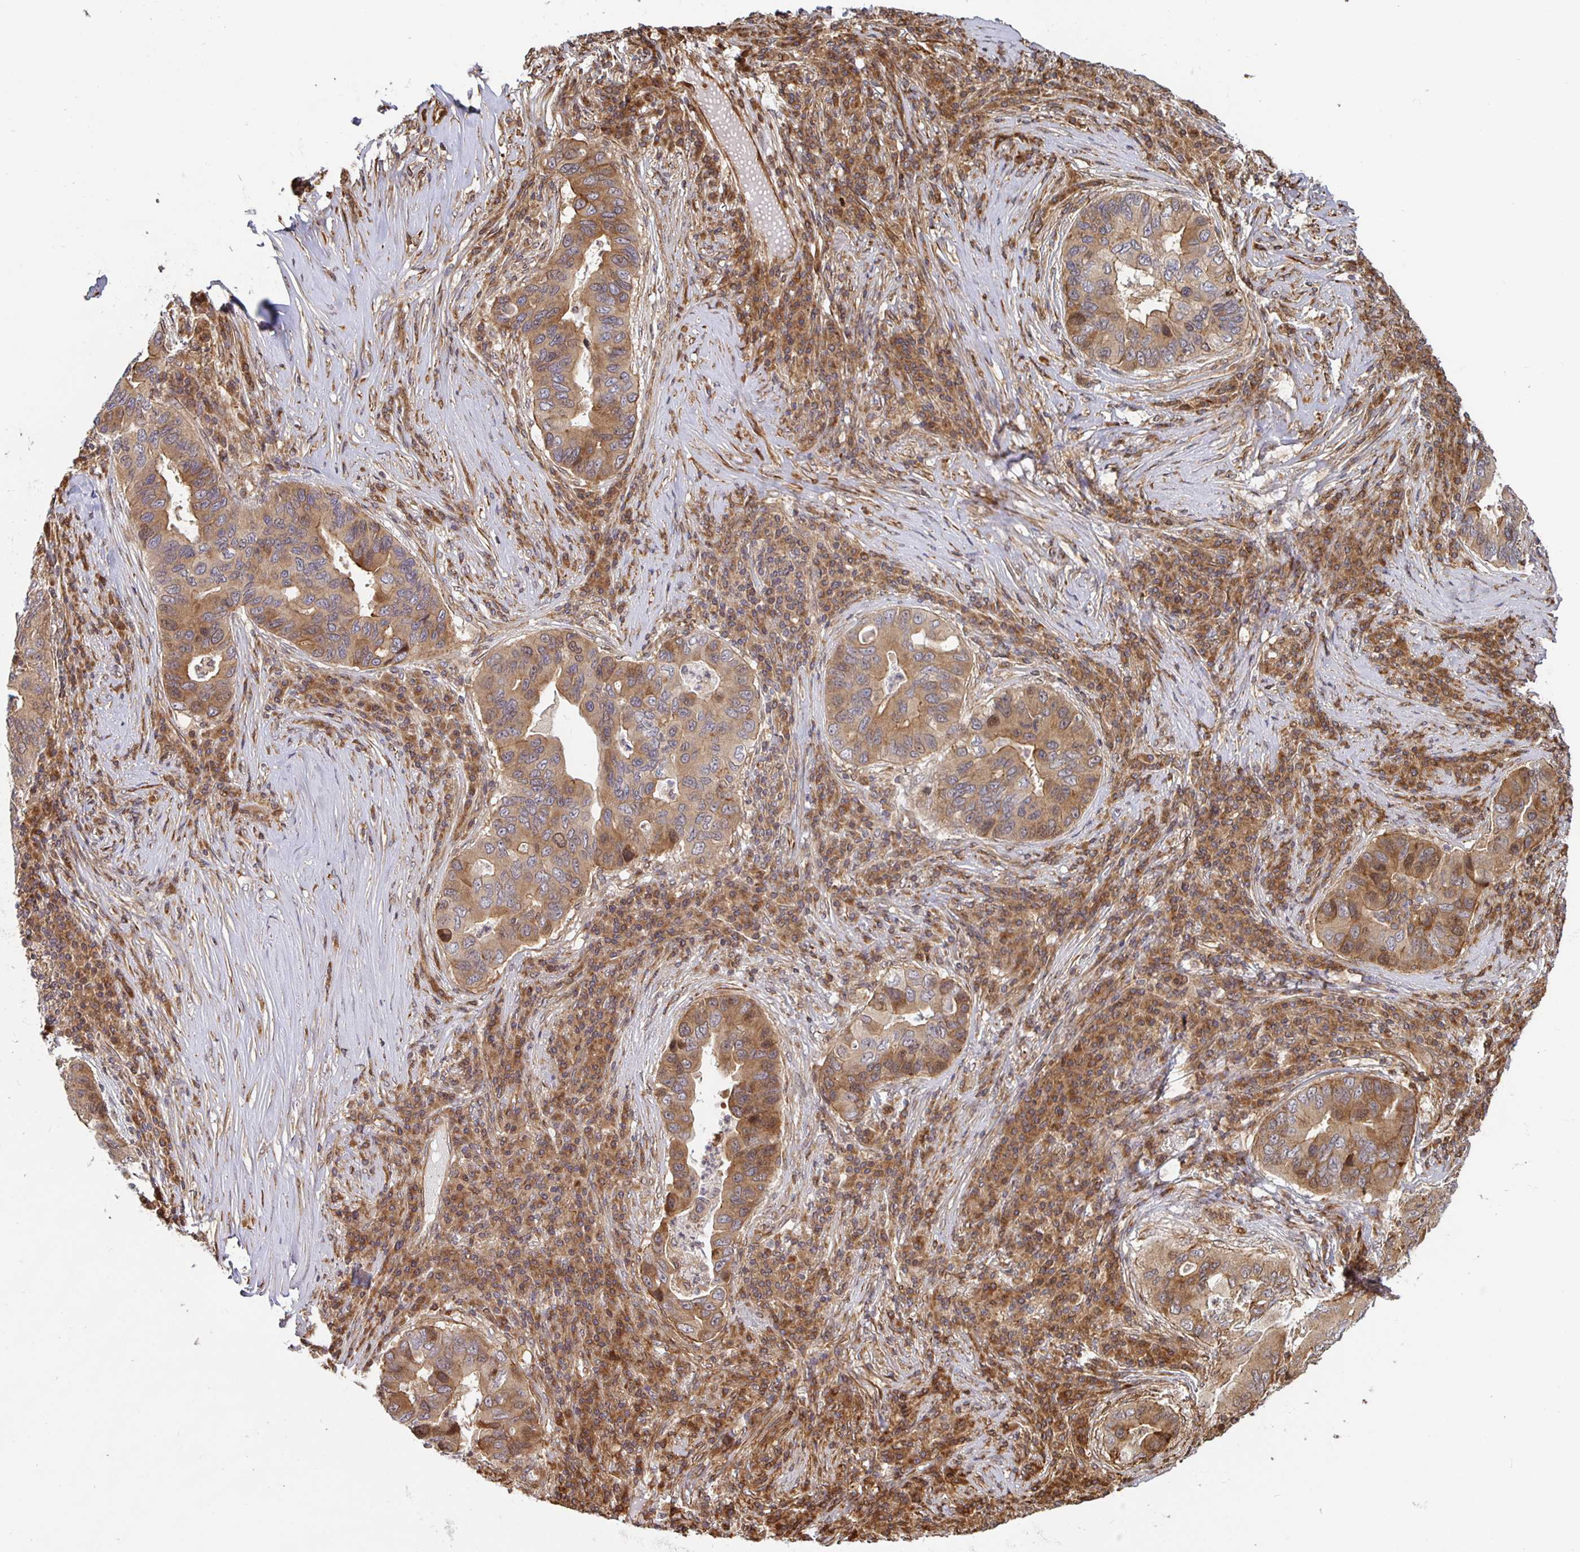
{"staining": {"intensity": "moderate", "quantity": "25%-75%", "location": "cytoplasmic/membranous"}, "tissue": "lung cancer", "cell_type": "Tumor cells", "image_type": "cancer", "snomed": [{"axis": "morphology", "description": "Adenocarcinoma, NOS"}, {"axis": "morphology", "description": "Adenocarcinoma, metastatic, NOS"}, {"axis": "topography", "description": "Lymph node"}, {"axis": "topography", "description": "Lung"}], "caption": "A medium amount of moderate cytoplasmic/membranous positivity is identified in approximately 25%-75% of tumor cells in lung cancer tissue. The staining is performed using DAB brown chromogen to label protein expression. The nuclei are counter-stained blue using hematoxylin.", "gene": "STRAP", "patient": {"sex": "female", "age": 54}}